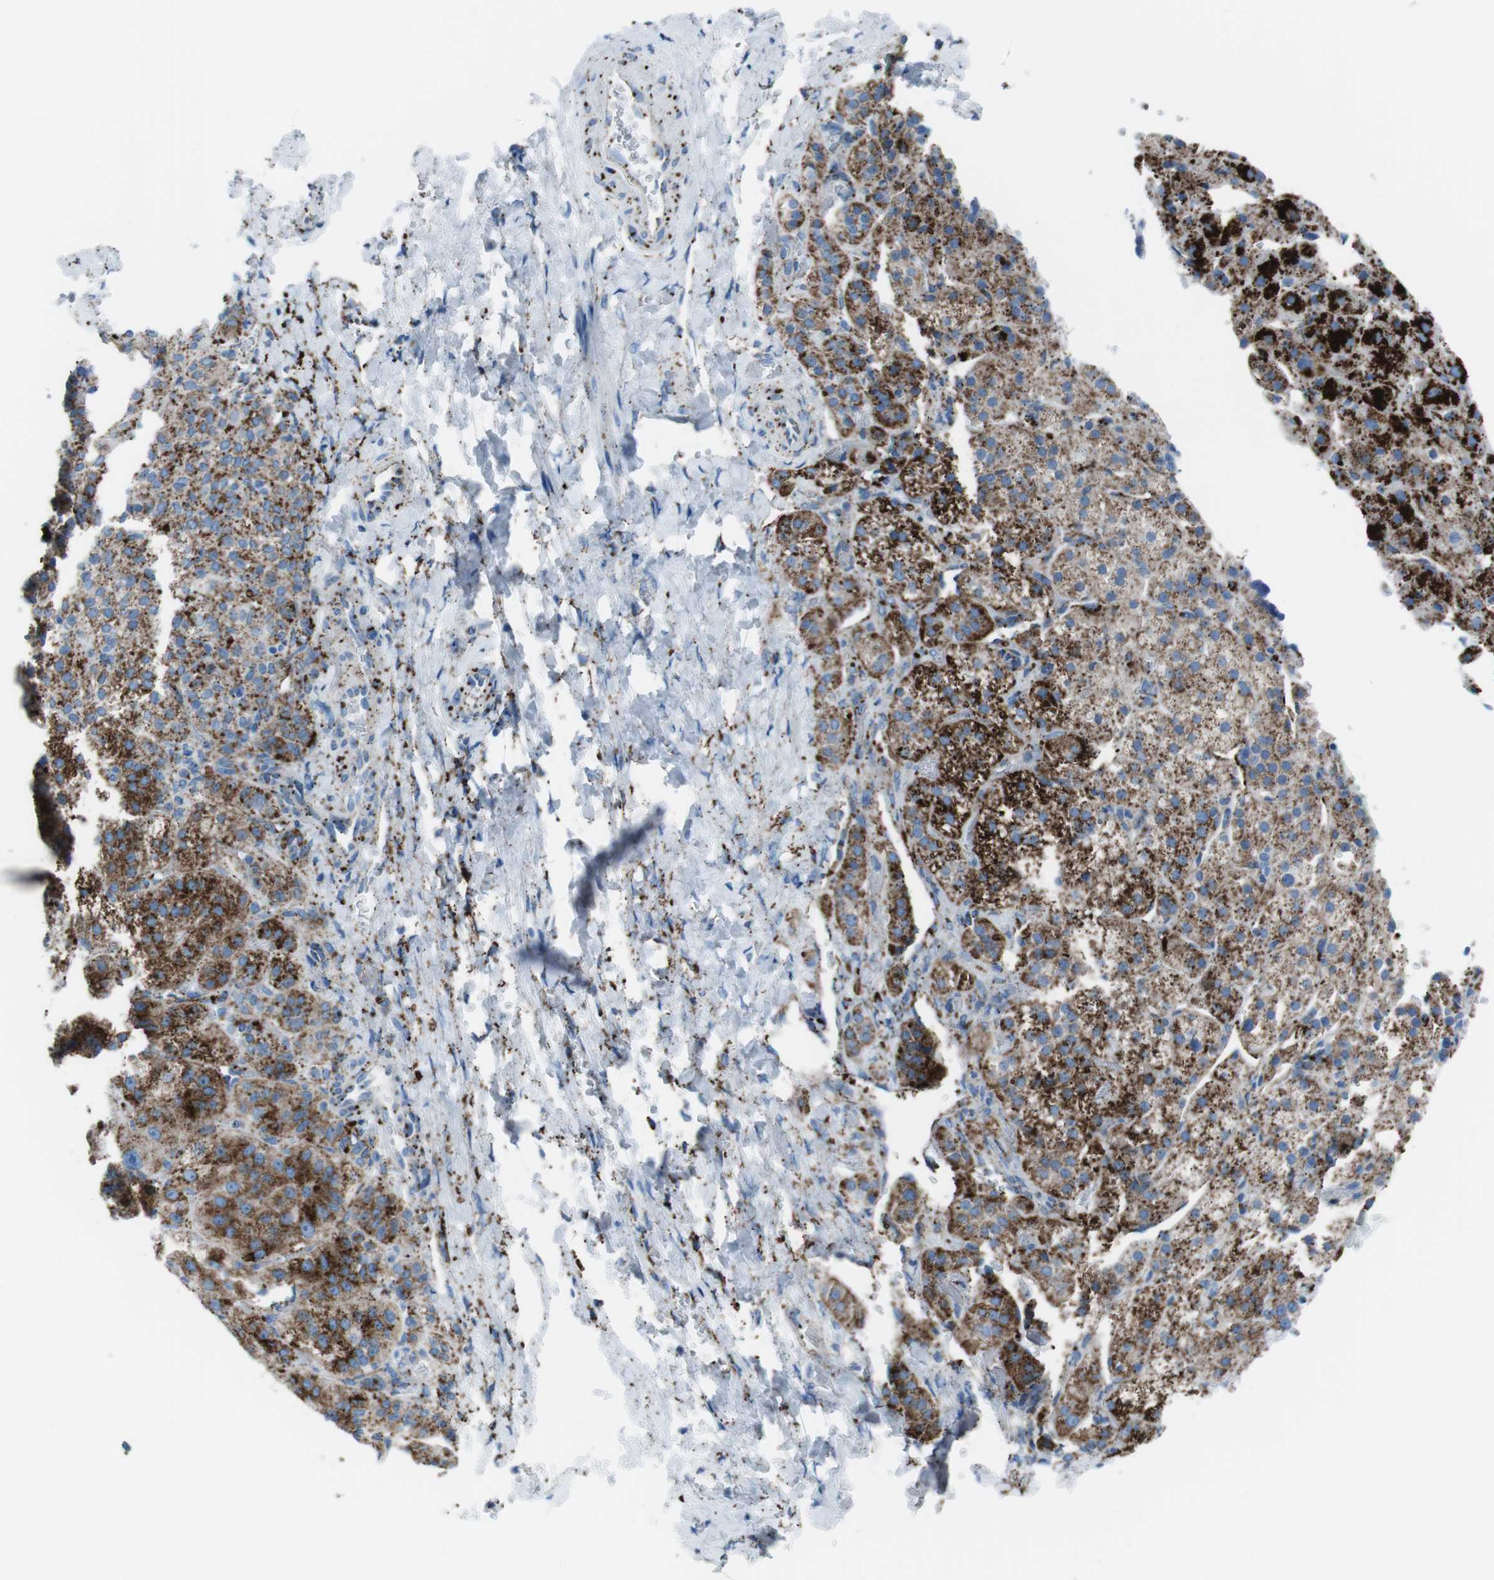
{"staining": {"intensity": "strong", "quantity": ">75%", "location": "cytoplasmic/membranous"}, "tissue": "adrenal gland", "cell_type": "Glandular cells", "image_type": "normal", "snomed": [{"axis": "morphology", "description": "Normal tissue, NOS"}, {"axis": "topography", "description": "Adrenal gland"}], "caption": "Immunohistochemistry micrograph of unremarkable adrenal gland stained for a protein (brown), which exhibits high levels of strong cytoplasmic/membranous staining in about >75% of glandular cells.", "gene": "SCARB2", "patient": {"sex": "female", "age": 57}}